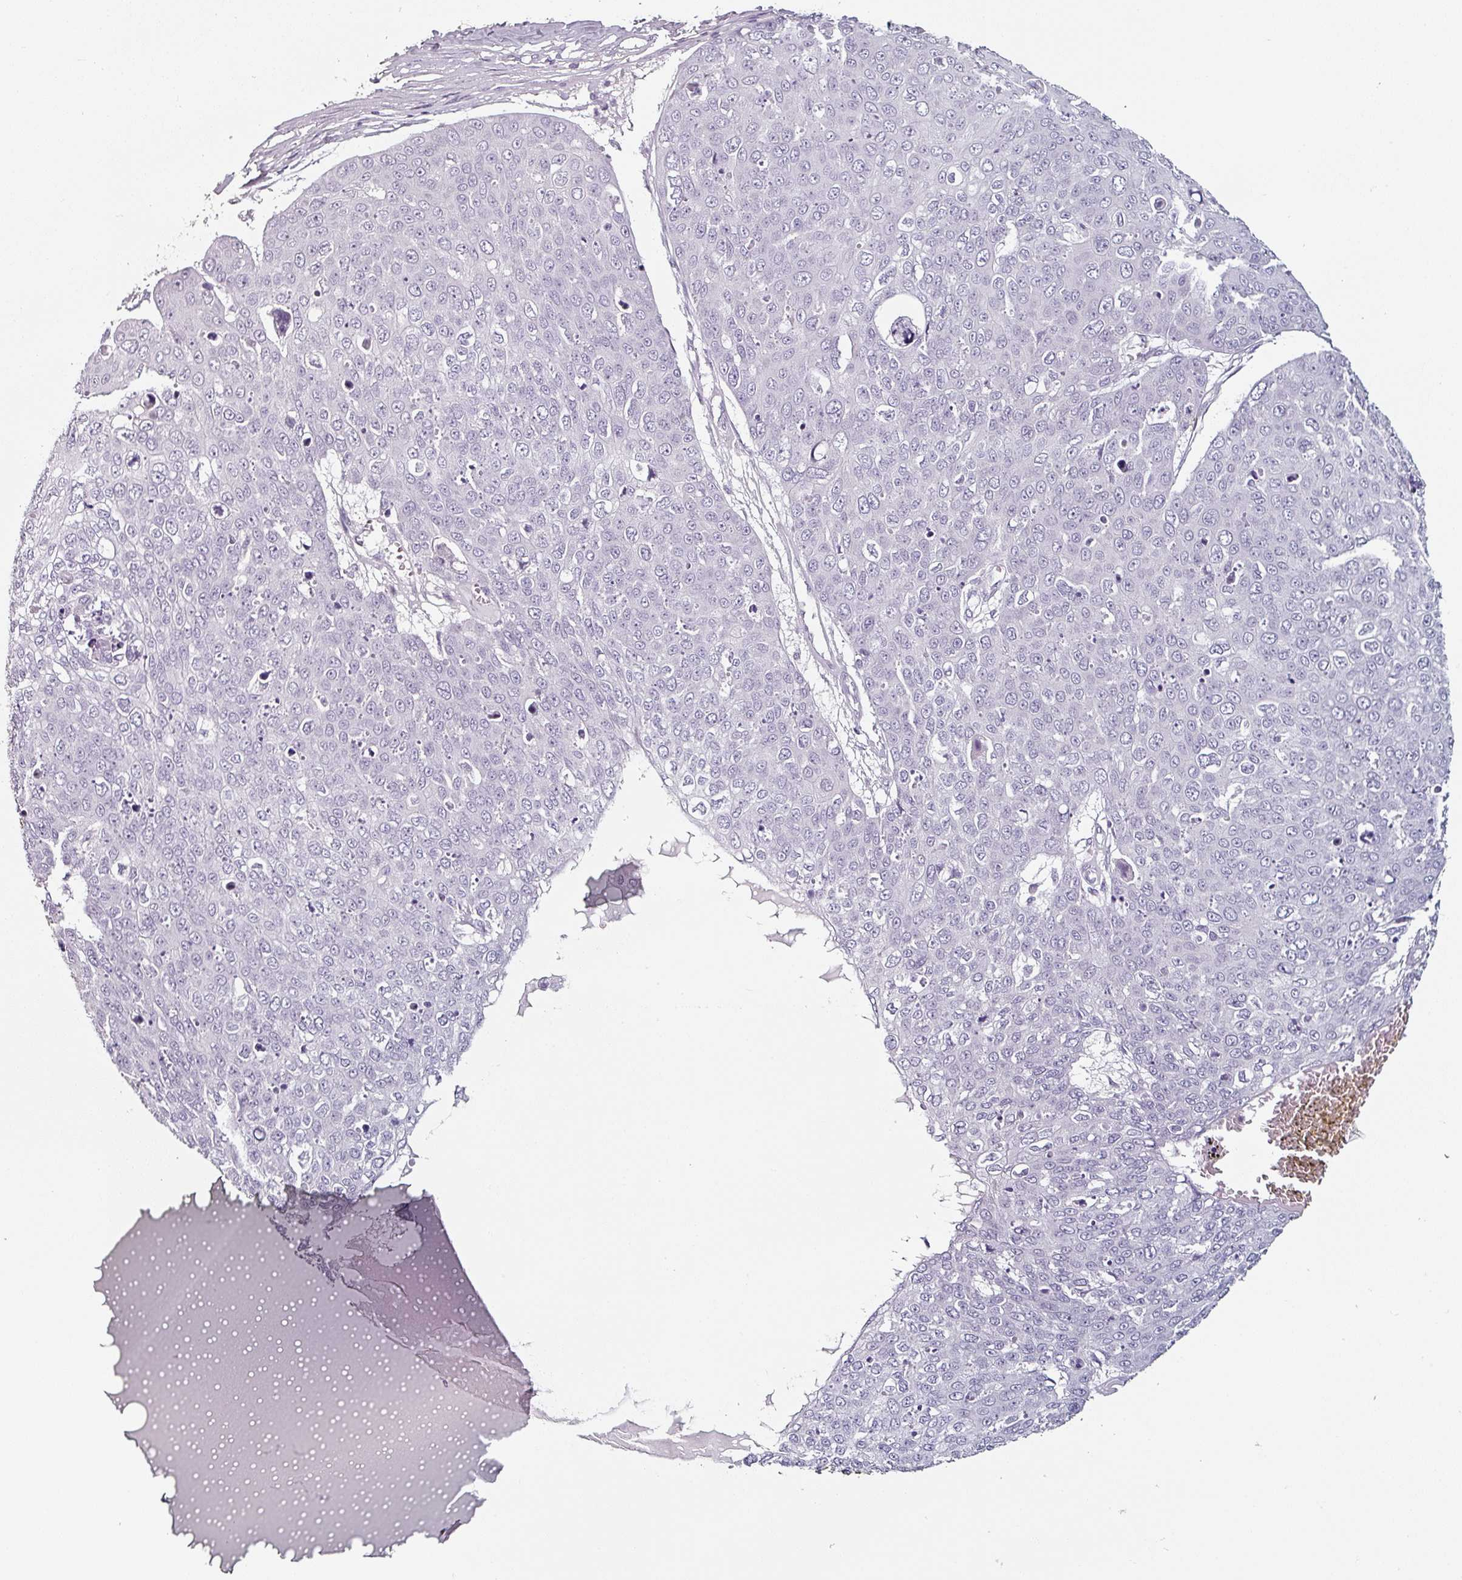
{"staining": {"intensity": "negative", "quantity": "none", "location": "none"}, "tissue": "skin cancer", "cell_type": "Tumor cells", "image_type": "cancer", "snomed": [{"axis": "morphology", "description": "Squamous cell carcinoma, NOS"}, {"axis": "topography", "description": "Skin"}], "caption": "A high-resolution histopathology image shows immunohistochemistry staining of skin cancer (squamous cell carcinoma), which exhibits no significant staining in tumor cells.", "gene": "CAP2", "patient": {"sex": "male", "age": 71}}